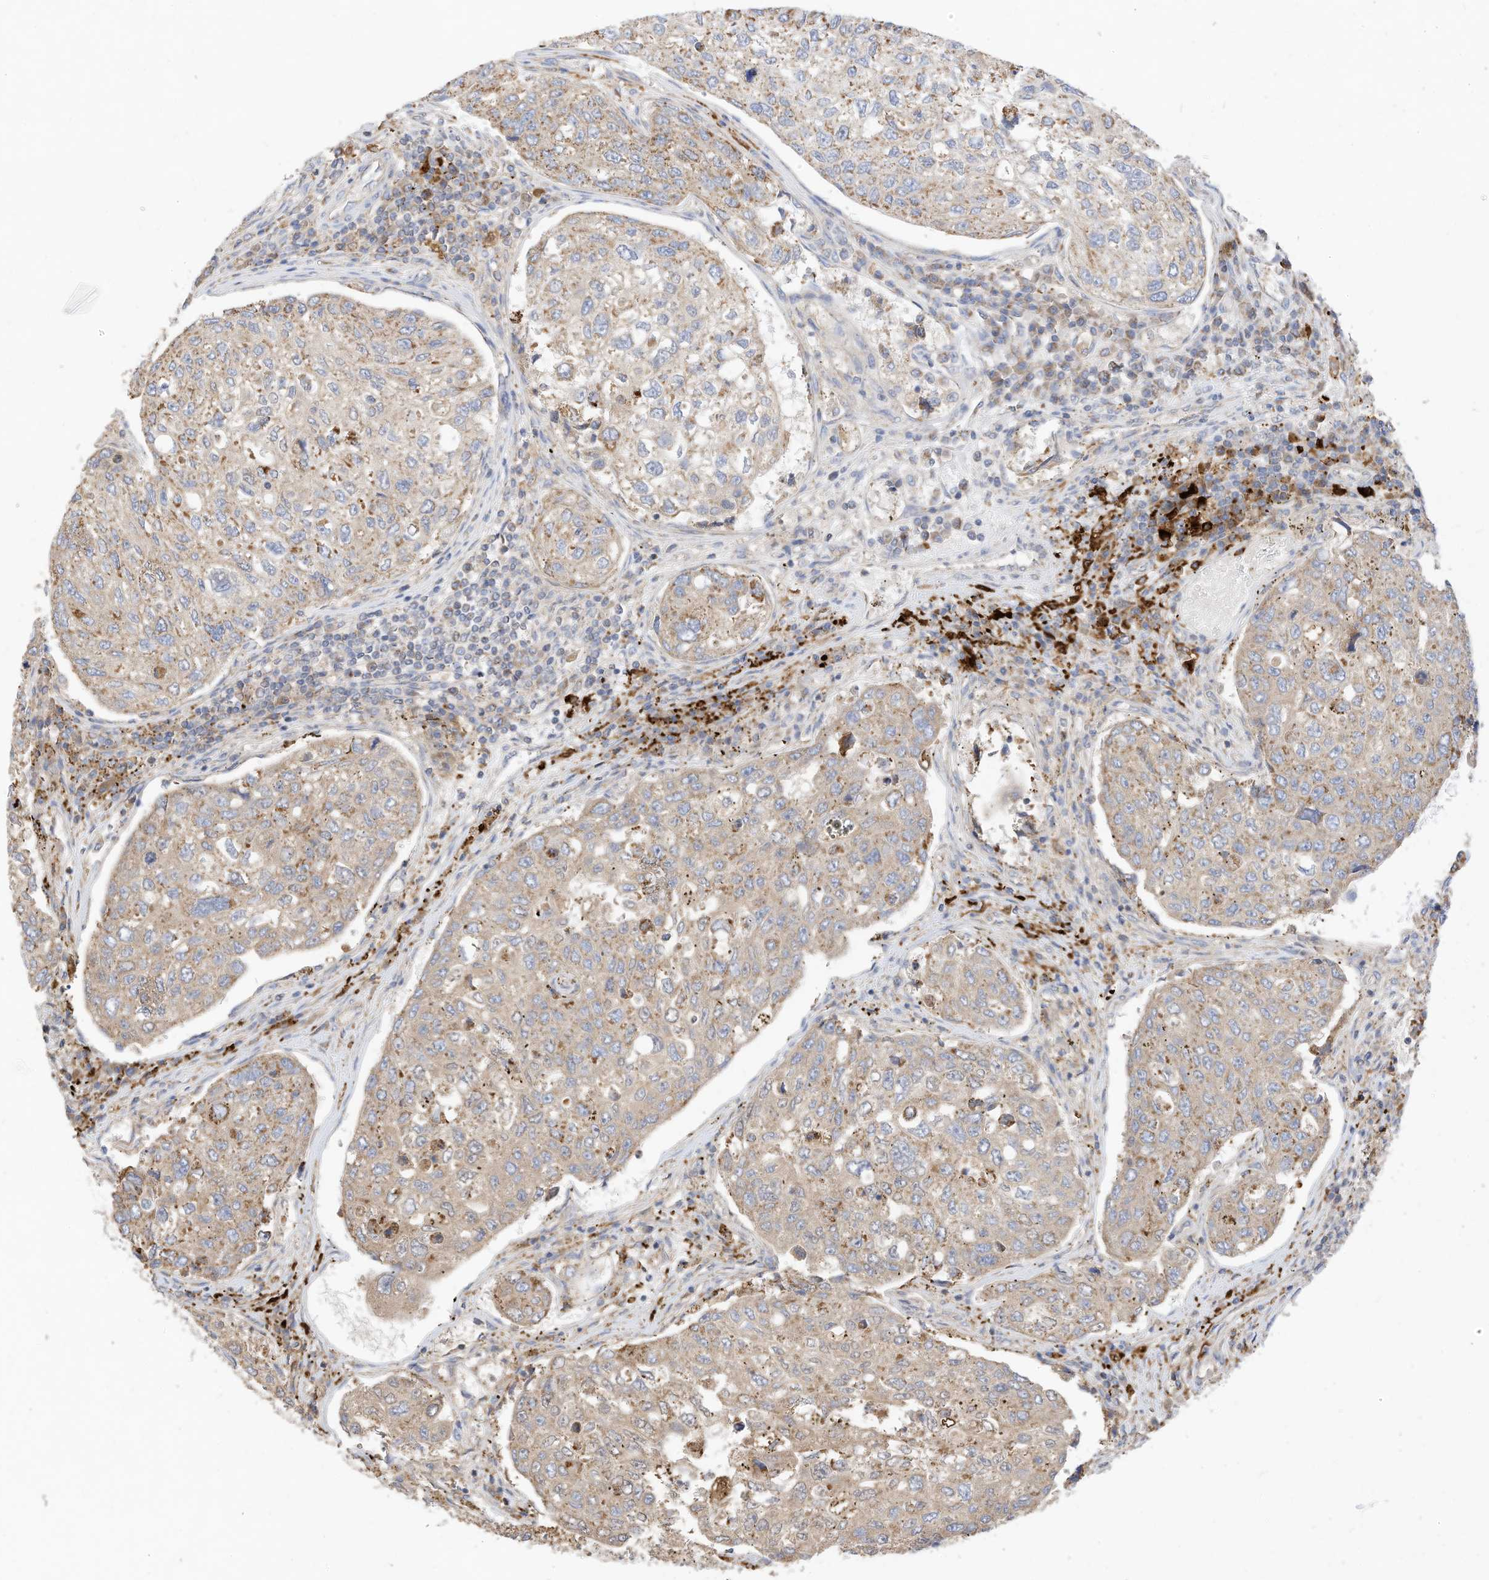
{"staining": {"intensity": "moderate", "quantity": ">75%", "location": "cytoplasmic/membranous"}, "tissue": "urothelial cancer", "cell_type": "Tumor cells", "image_type": "cancer", "snomed": [{"axis": "morphology", "description": "Urothelial carcinoma, High grade"}, {"axis": "topography", "description": "Lymph node"}, {"axis": "topography", "description": "Urinary bladder"}], "caption": "A histopathology image of urothelial carcinoma (high-grade) stained for a protein reveals moderate cytoplasmic/membranous brown staining in tumor cells. (DAB (3,3'-diaminobenzidine) IHC with brightfield microscopy, high magnification).", "gene": "RHOH", "patient": {"sex": "male", "age": 51}}